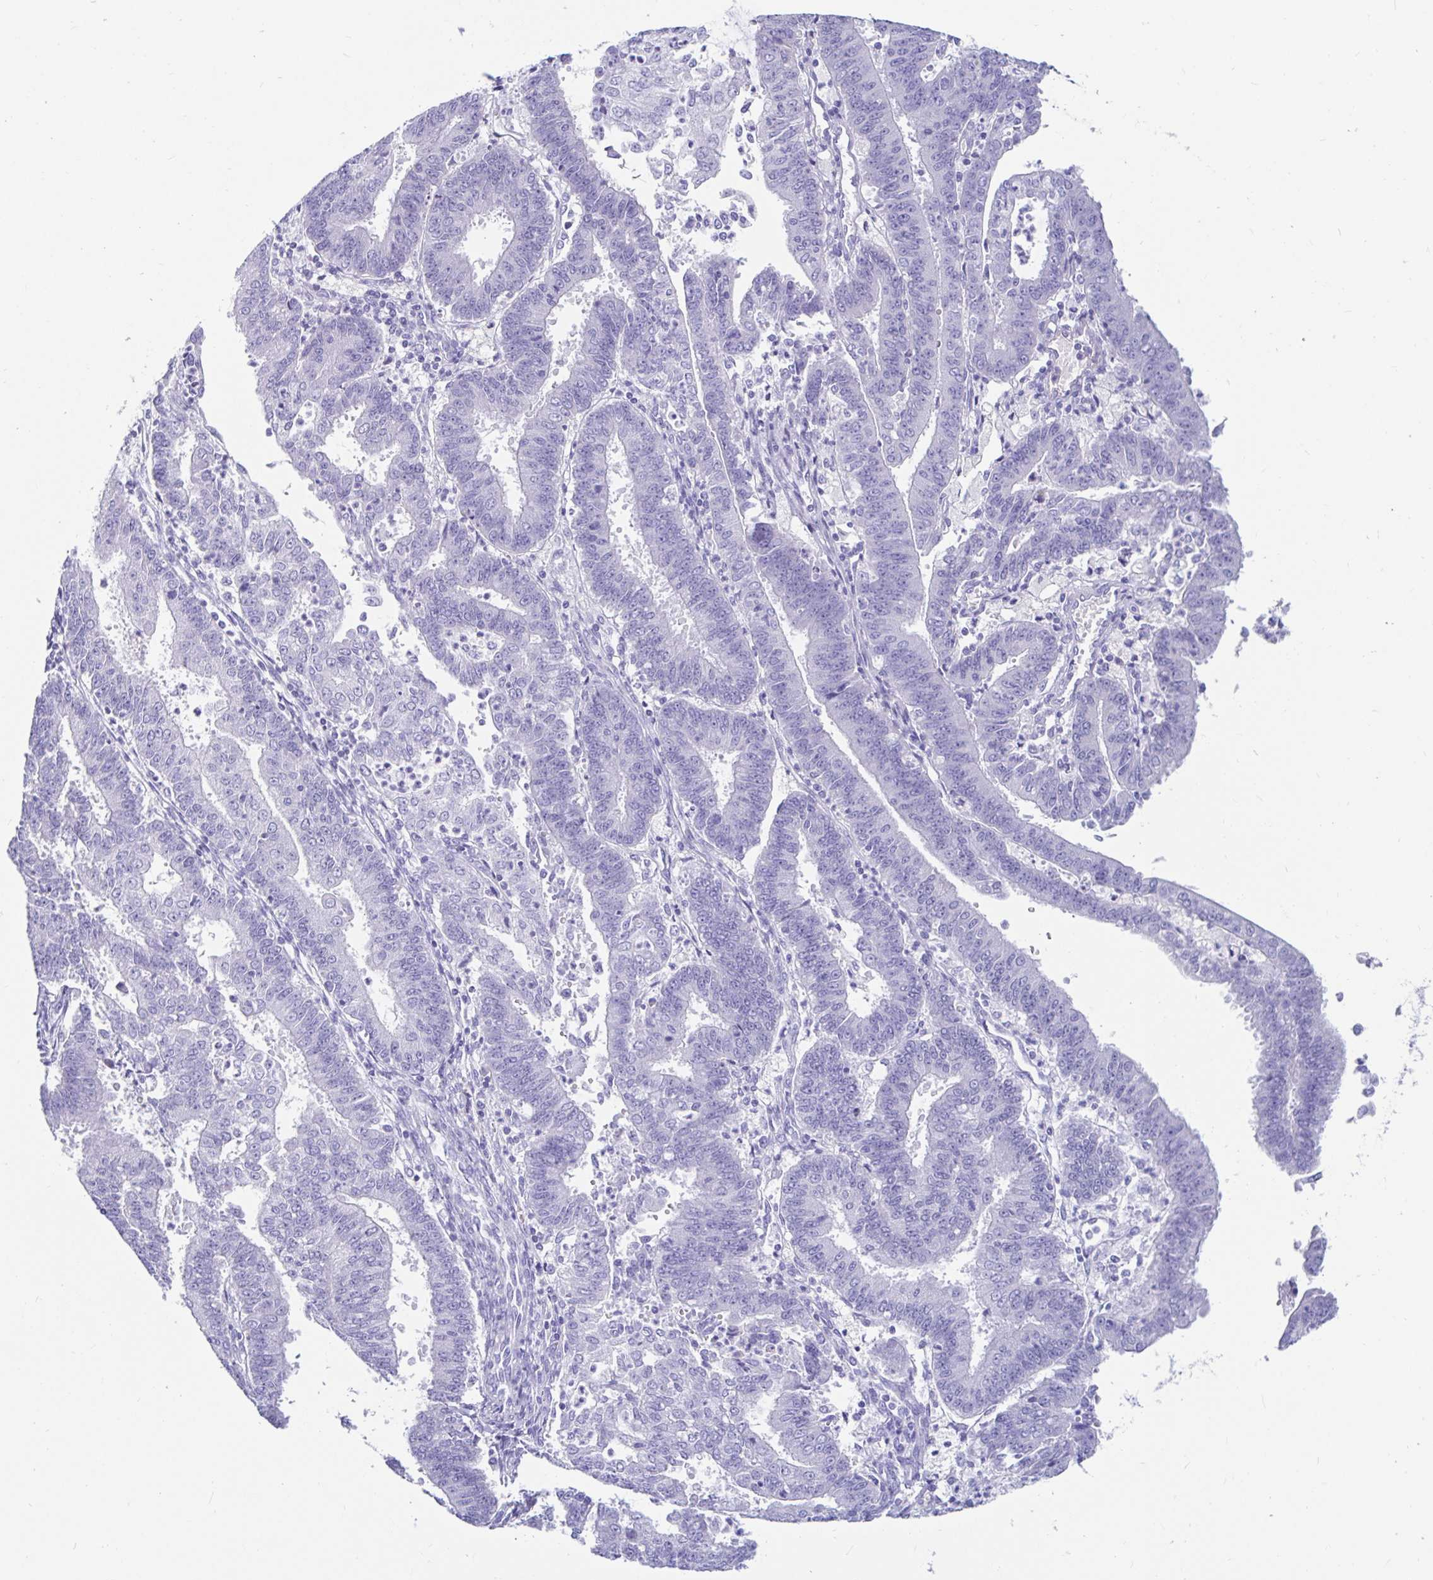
{"staining": {"intensity": "negative", "quantity": "none", "location": "none"}, "tissue": "endometrial cancer", "cell_type": "Tumor cells", "image_type": "cancer", "snomed": [{"axis": "morphology", "description": "Adenocarcinoma, NOS"}, {"axis": "topography", "description": "Endometrium"}], "caption": "Immunohistochemistry (IHC) of endometrial cancer displays no staining in tumor cells.", "gene": "ZPBP2", "patient": {"sex": "female", "age": 73}}